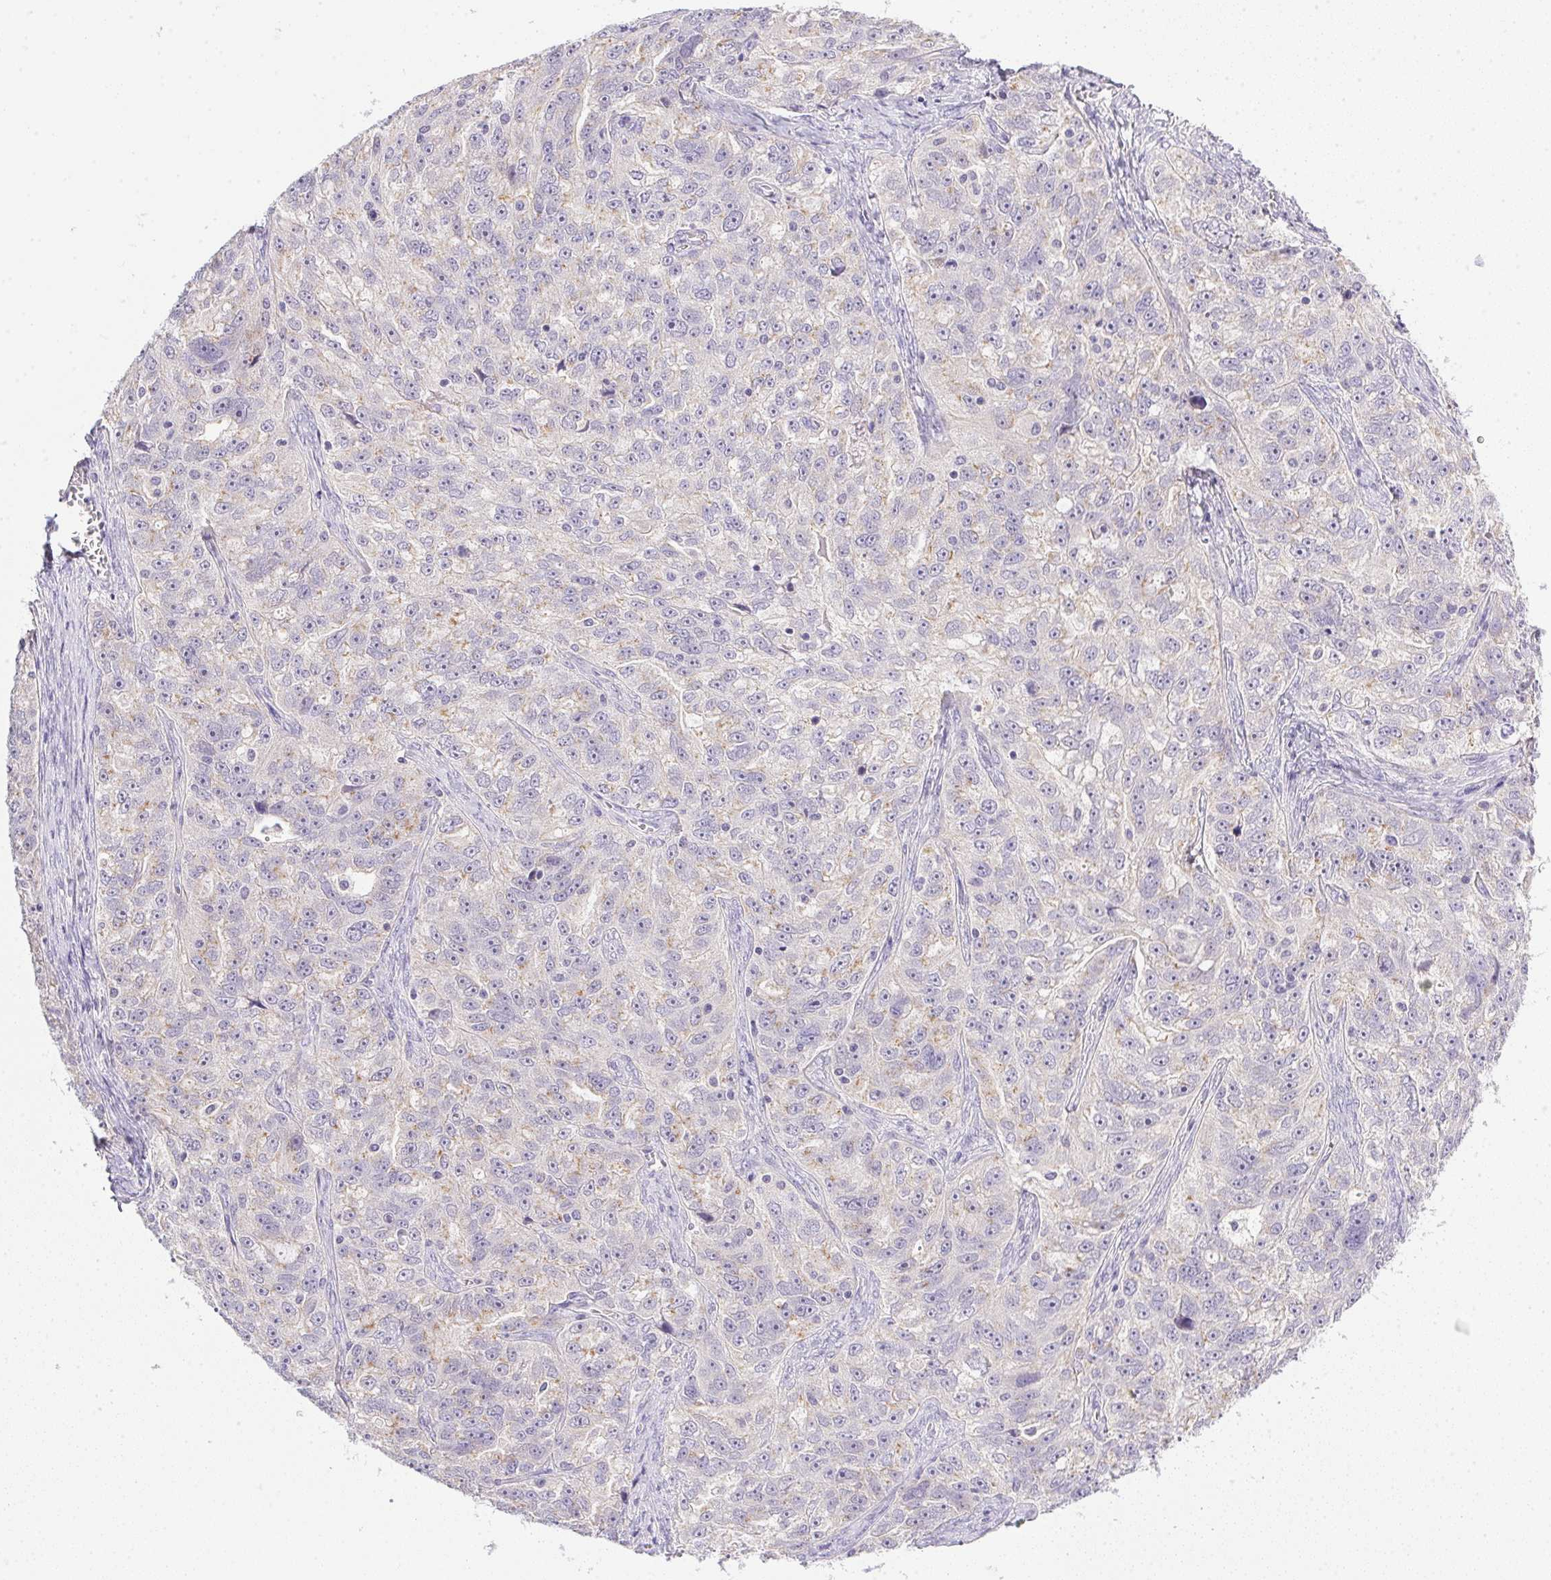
{"staining": {"intensity": "weak", "quantity": "<25%", "location": "cytoplasmic/membranous"}, "tissue": "ovarian cancer", "cell_type": "Tumor cells", "image_type": "cancer", "snomed": [{"axis": "morphology", "description": "Cystadenocarcinoma, serous, NOS"}, {"axis": "topography", "description": "Ovary"}], "caption": "This is an IHC histopathology image of human ovarian cancer. There is no expression in tumor cells.", "gene": "SLC17A7", "patient": {"sex": "female", "age": 51}}